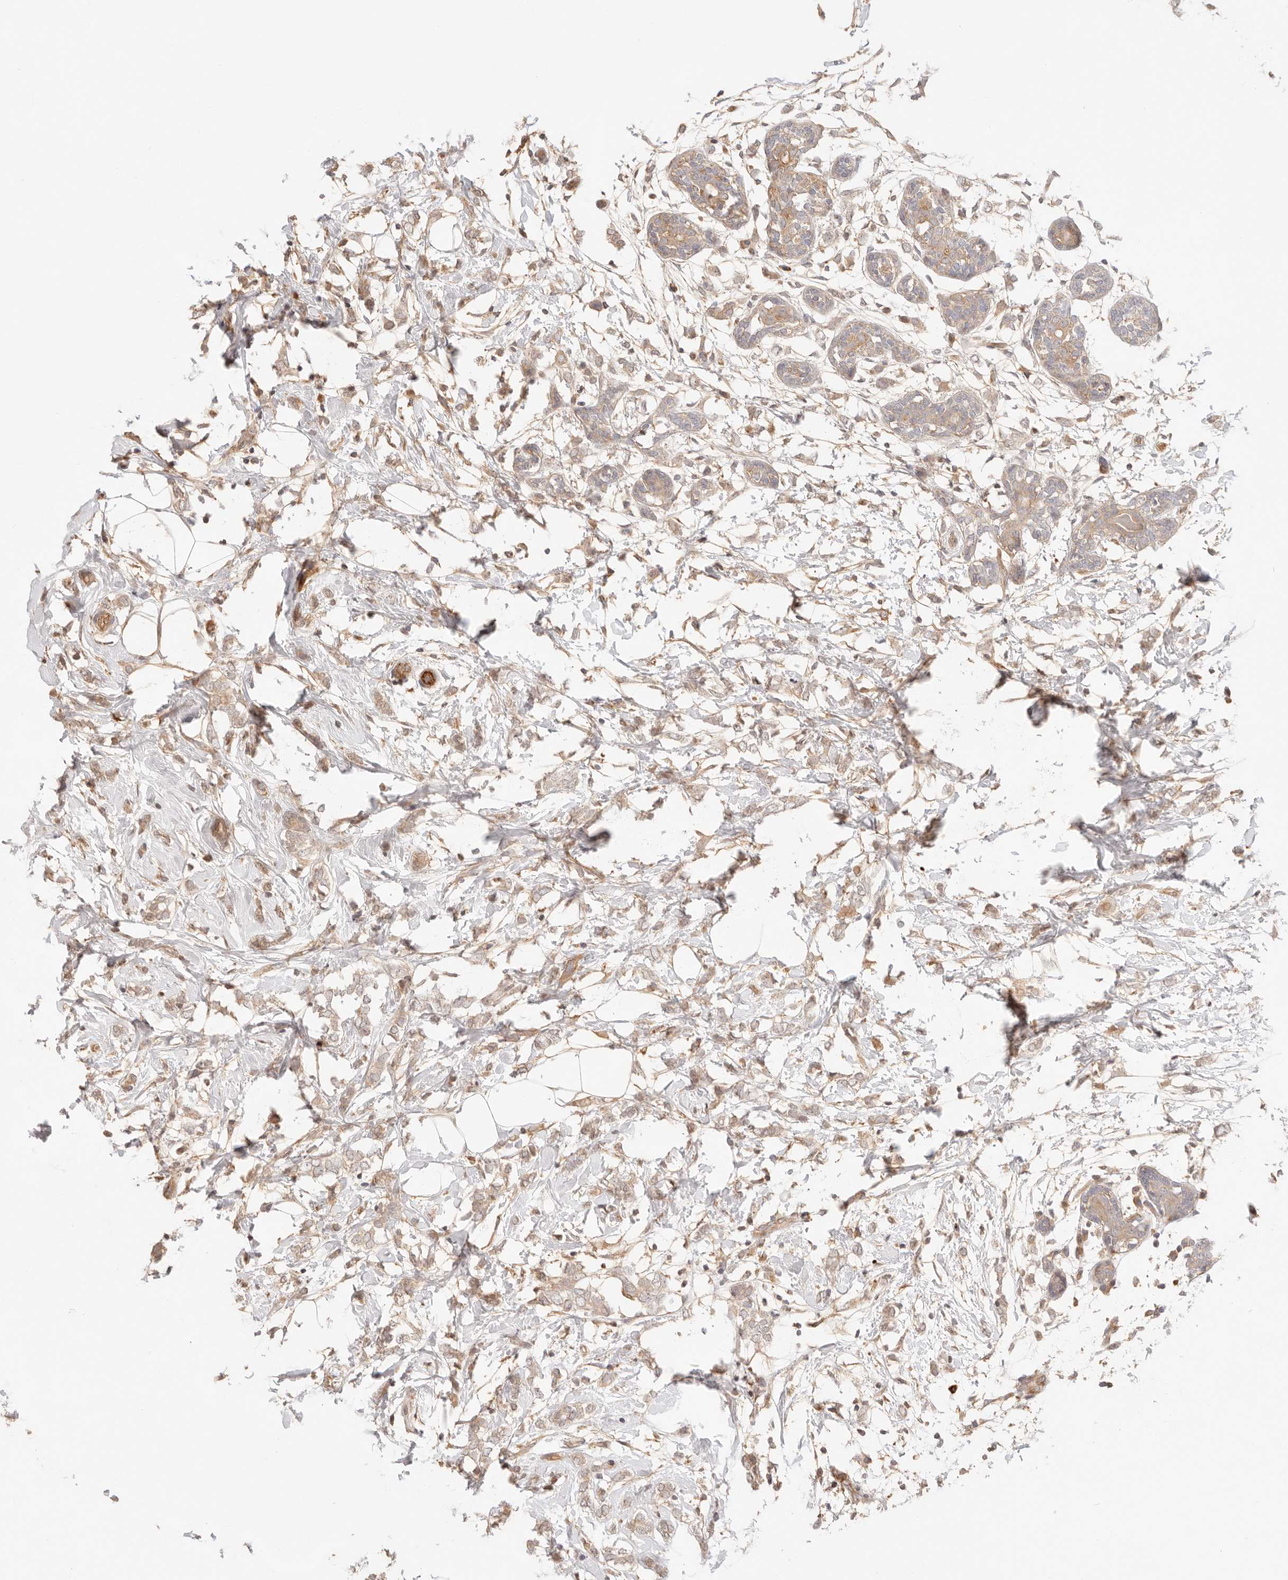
{"staining": {"intensity": "moderate", "quantity": ">75%", "location": "cytoplasmic/membranous"}, "tissue": "breast cancer", "cell_type": "Tumor cells", "image_type": "cancer", "snomed": [{"axis": "morphology", "description": "Normal tissue, NOS"}, {"axis": "morphology", "description": "Lobular carcinoma"}, {"axis": "topography", "description": "Breast"}], "caption": "The photomicrograph reveals a brown stain indicating the presence of a protein in the cytoplasmic/membranous of tumor cells in breast cancer.", "gene": "IL1R2", "patient": {"sex": "female", "age": 47}}